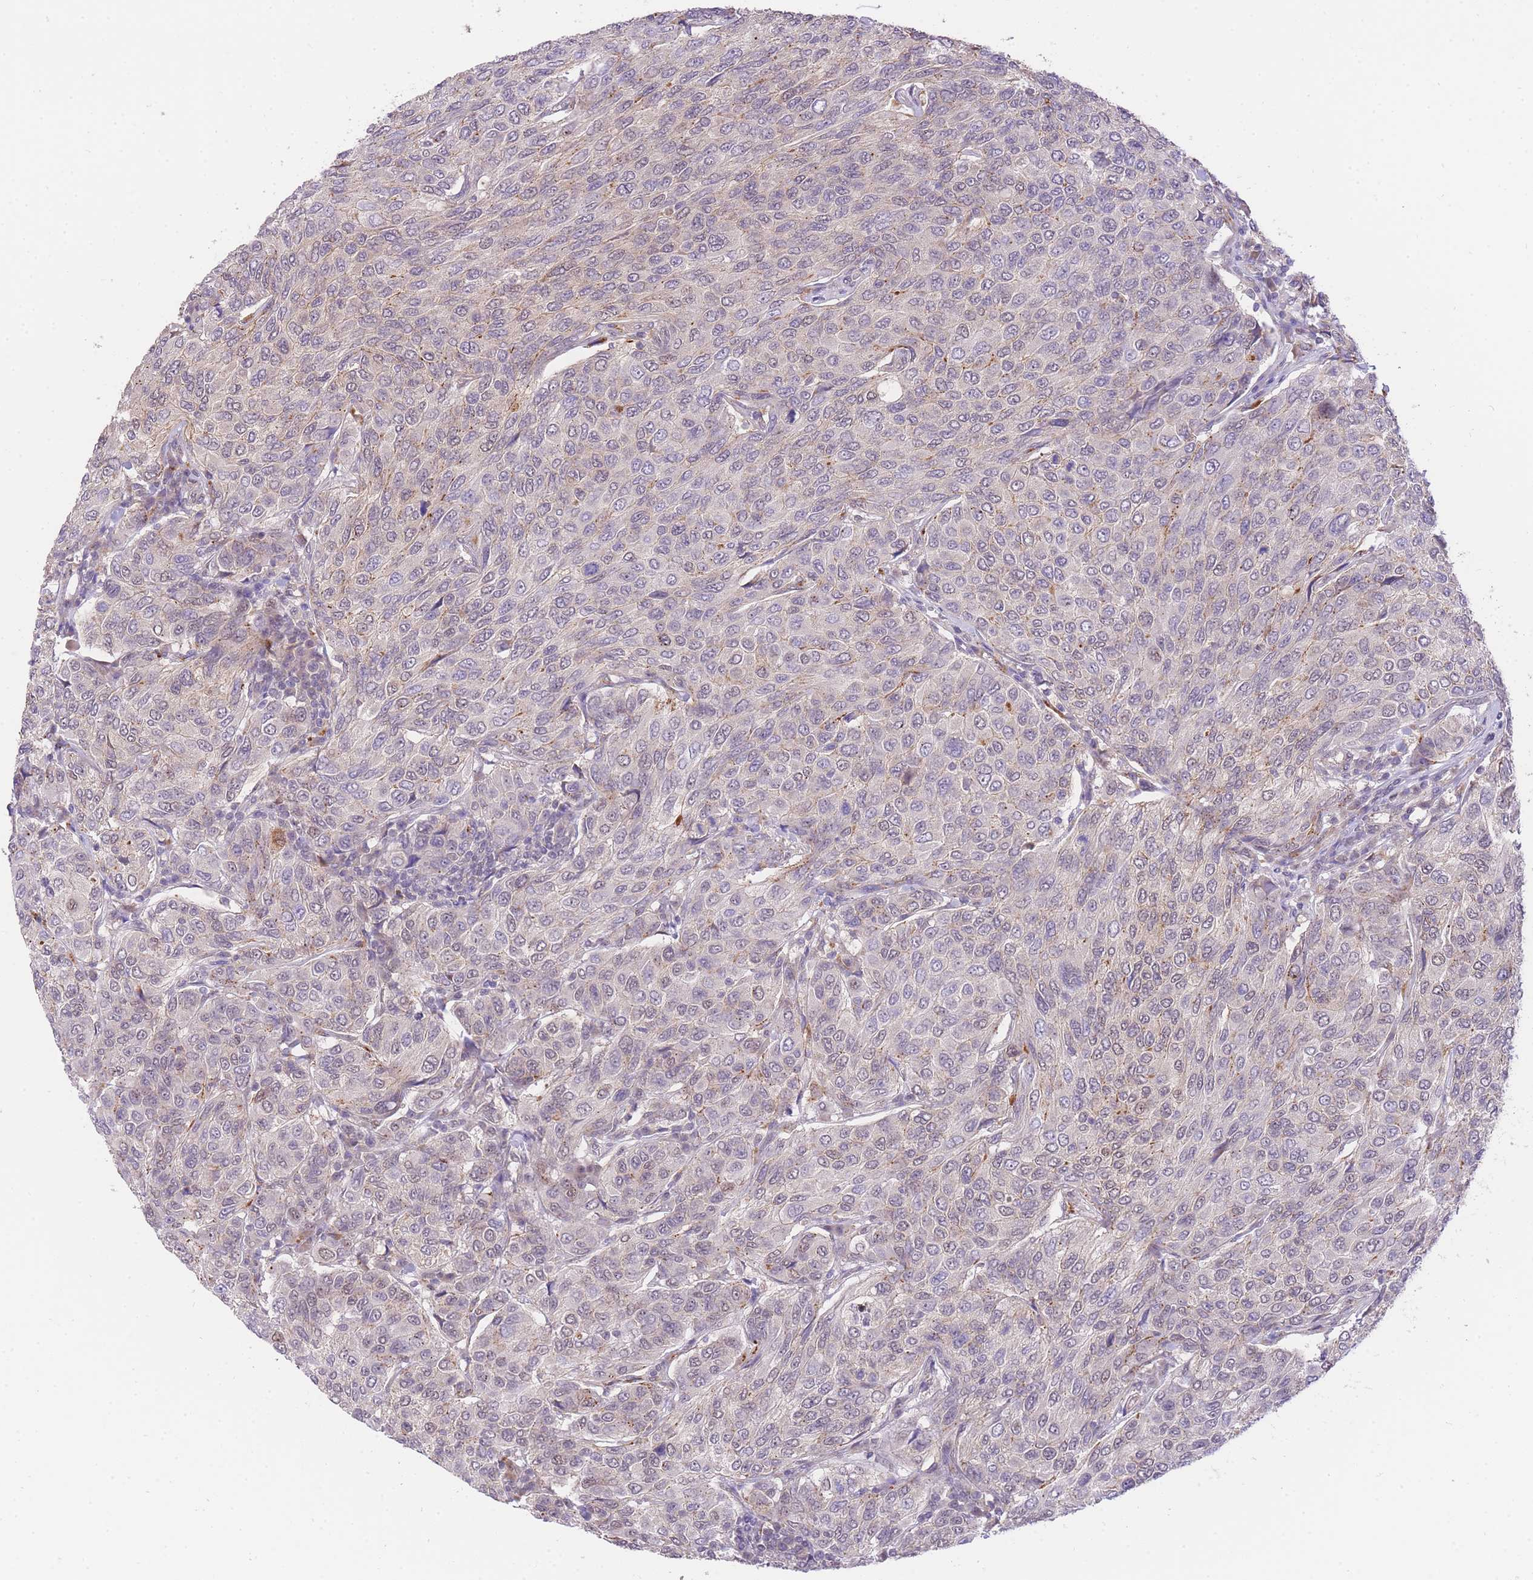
{"staining": {"intensity": "negative", "quantity": "none", "location": "none"}, "tissue": "breast cancer", "cell_type": "Tumor cells", "image_type": "cancer", "snomed": [{"axis": "morphology", "description": "Duct carcinoma"}, {"axis": "topography", "description": "Breast"}], "caption": "IHC photomicrograph of neoplastic tissue: infiltrating ductal carcinoma (breast) stained with DAB (3,3'-diaminobenzidine) exhibits no significant protein staining in tumor cells. The staining was performed using DAB (3,3'-diaminobenzidine) to visualize the protein expression in brown, while the nuclei were stained in blue with hematoxylin (Magnification: 20x).", "gene": "UBXN7", "patient": {"sex": "female", "age": 55}}